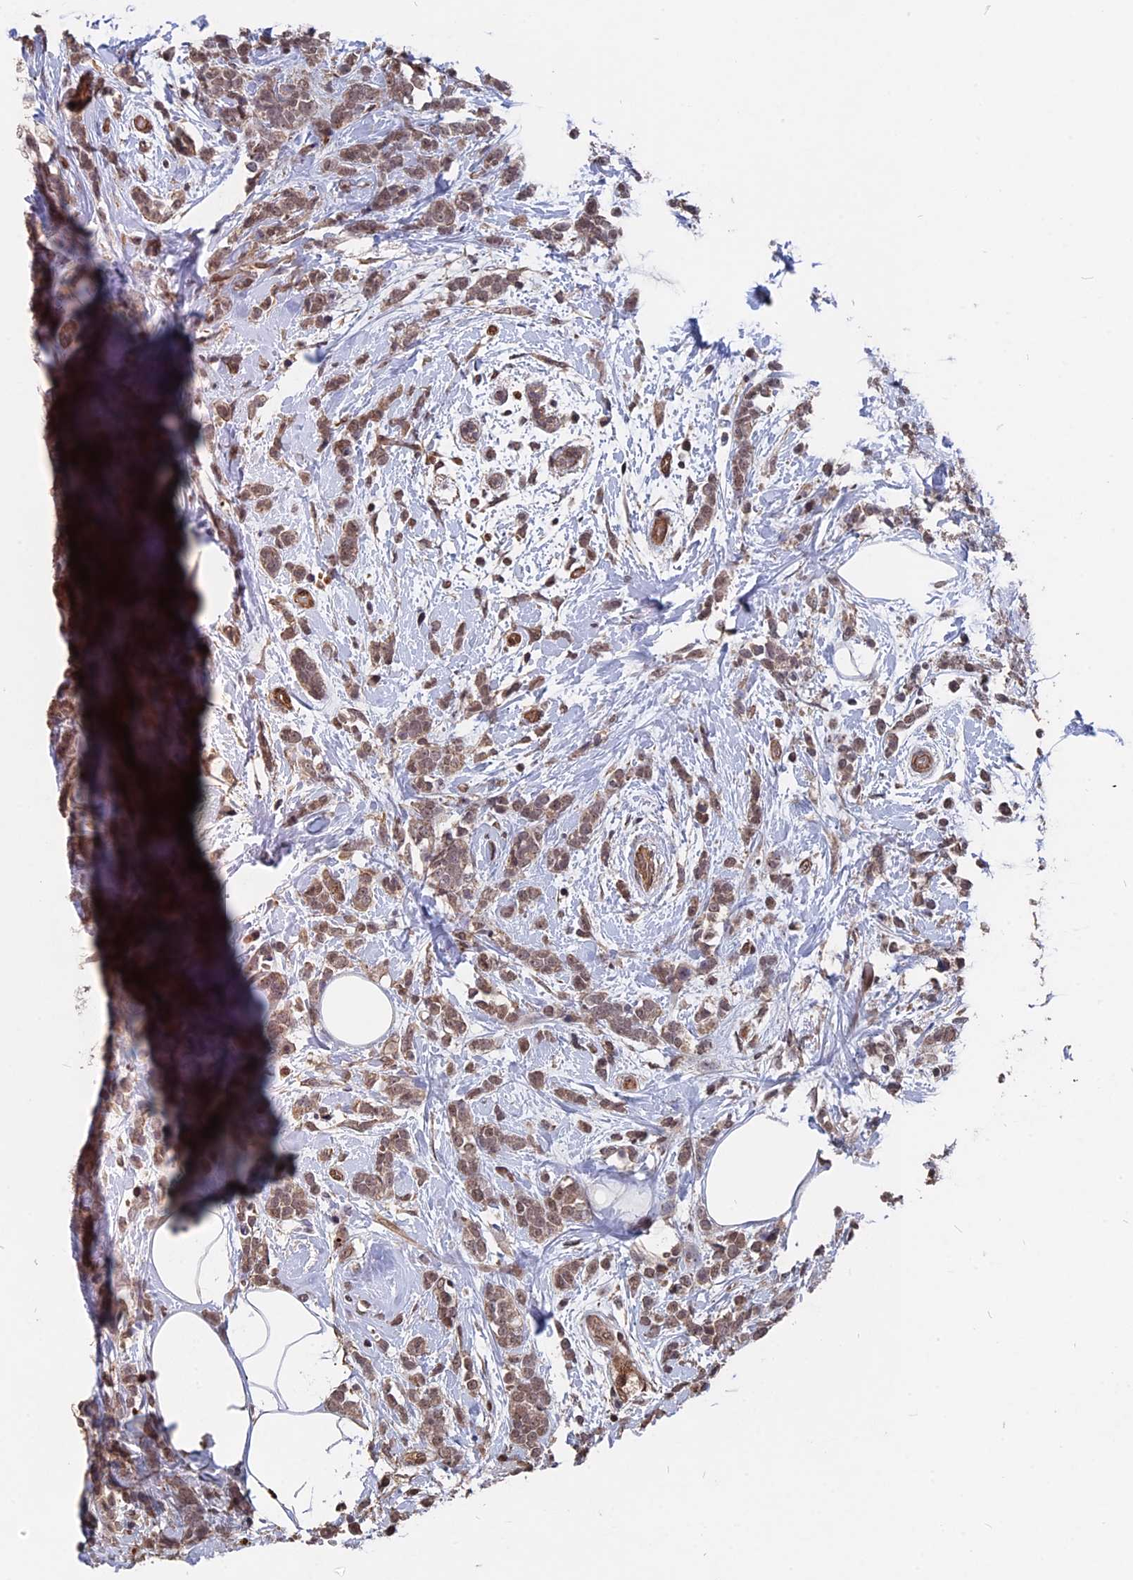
{"staining": {"intensity": "weak", "quantity": ">75%", "location": "cytoplasmic/membranous,nuclear"}, "tissue": "breast cancer", "cell_type": "Tumor cells", "image_type": "cancer", "snomed": [{"axis": "morphology", "description": "Lobular carcinoma"}, {"axis": "topography", "description": "Breast"}], "caption": "Approximately >75% of tumor cells in lobular carcinoma (breast) reveal weak cytoplasmic/membranous and nuclear protein expression as visualized by brown immunohistochemical staining.", "gene": "NOSIP", "patient": {"sex": "female", "age": 58}}